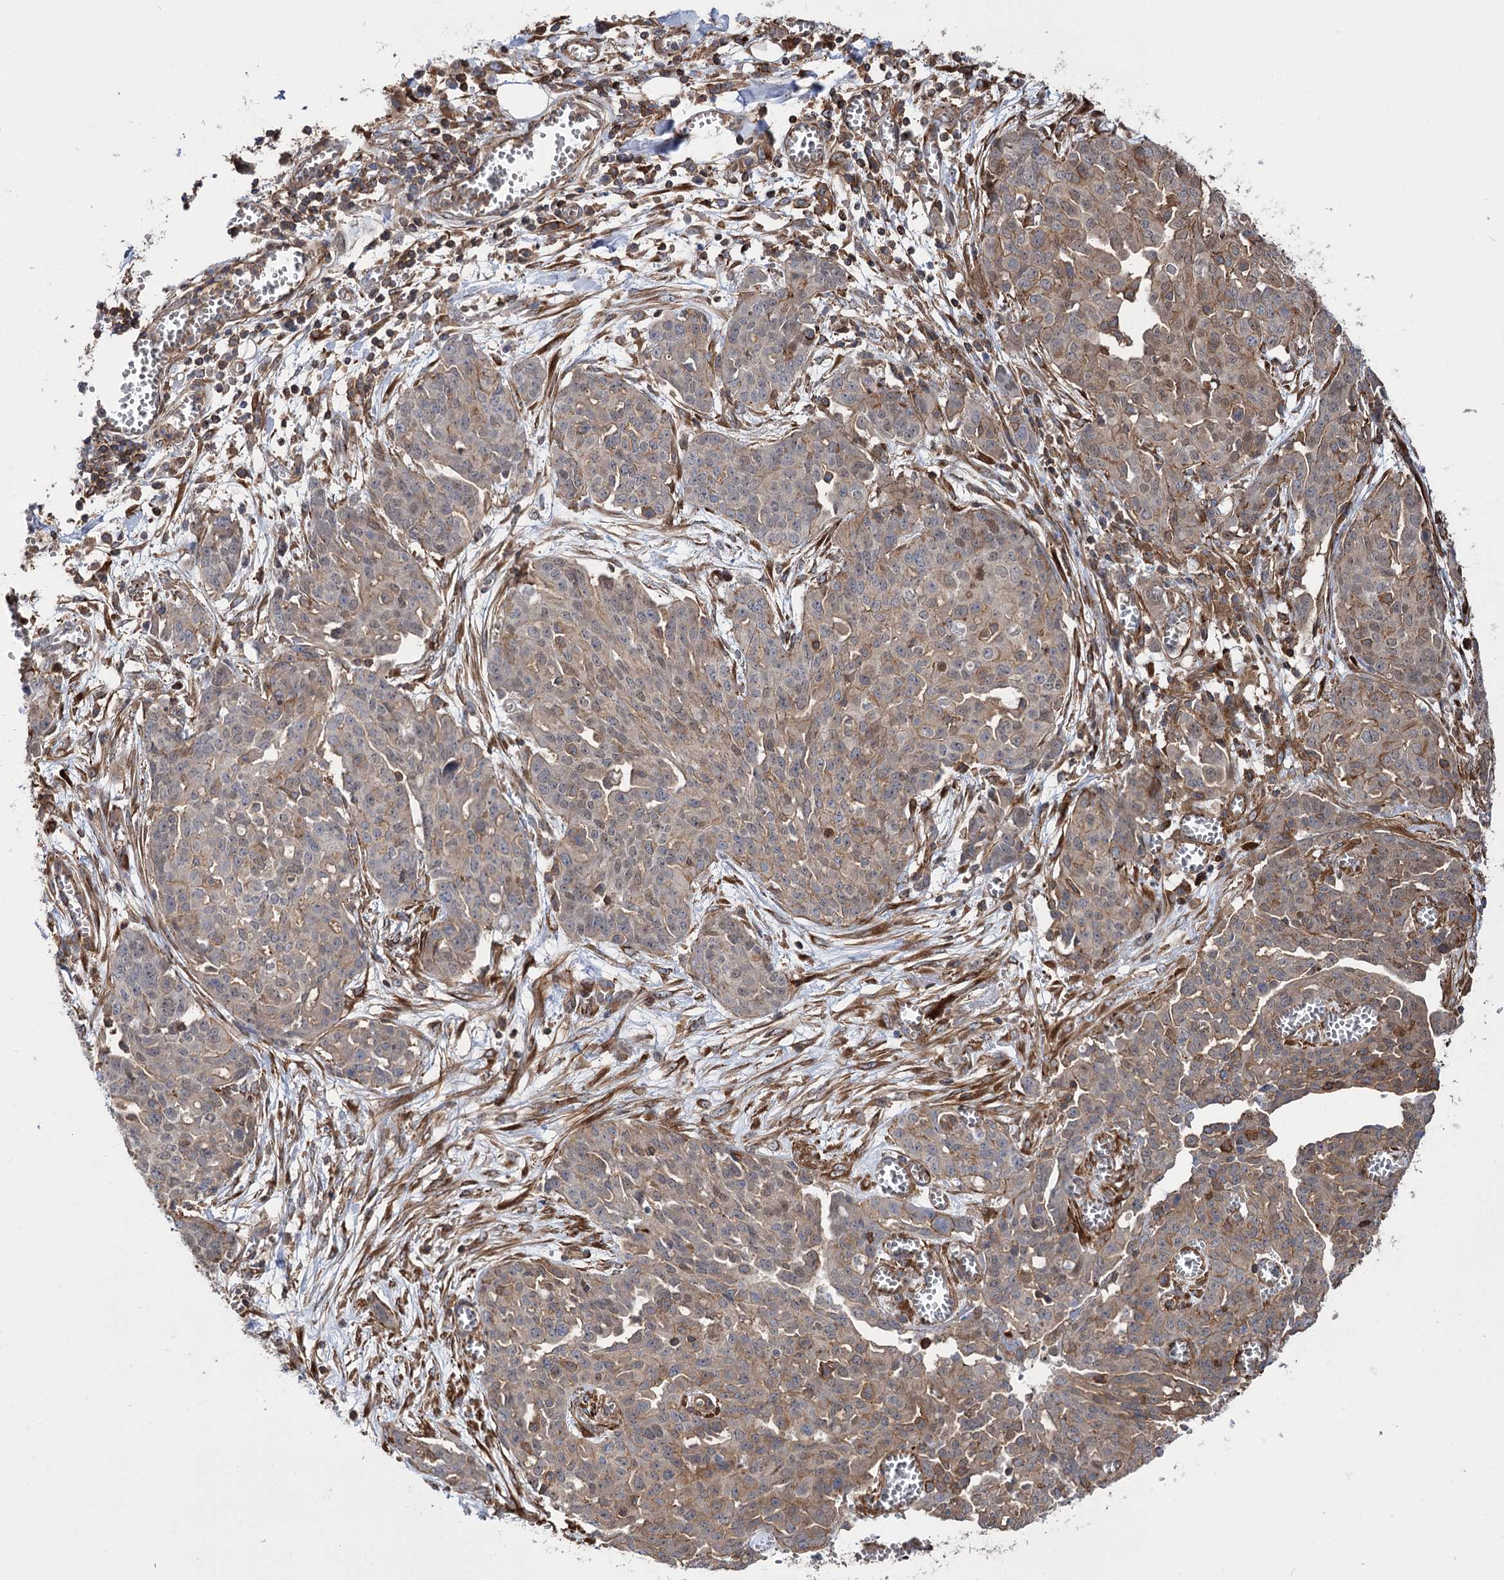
{"staining": {"intensity": "weak", "quantity": "25%-75%", "location": "cytoplasmic/membranous"}, "tissue": "ovarian cancer", "cell_type": "Tumor cells", "image_type": "cancer", "snomed": [{"axis": "morphology", "description": "Cystadenocarcinoma, serous, NOS"}, {"axis": "topography", "description": "Soft tissue"}, {"axis": "topography", "description": "Ovary"}], "caption": "Human ovarian serous cystadenocarcinoma stained for a protein (brown) reveals weak cytoplasmic/membranous positive expression in about 25%-75% of tumor cells.", "gene": "DPP3", "patient": {"sex": "female", "age": 57}}